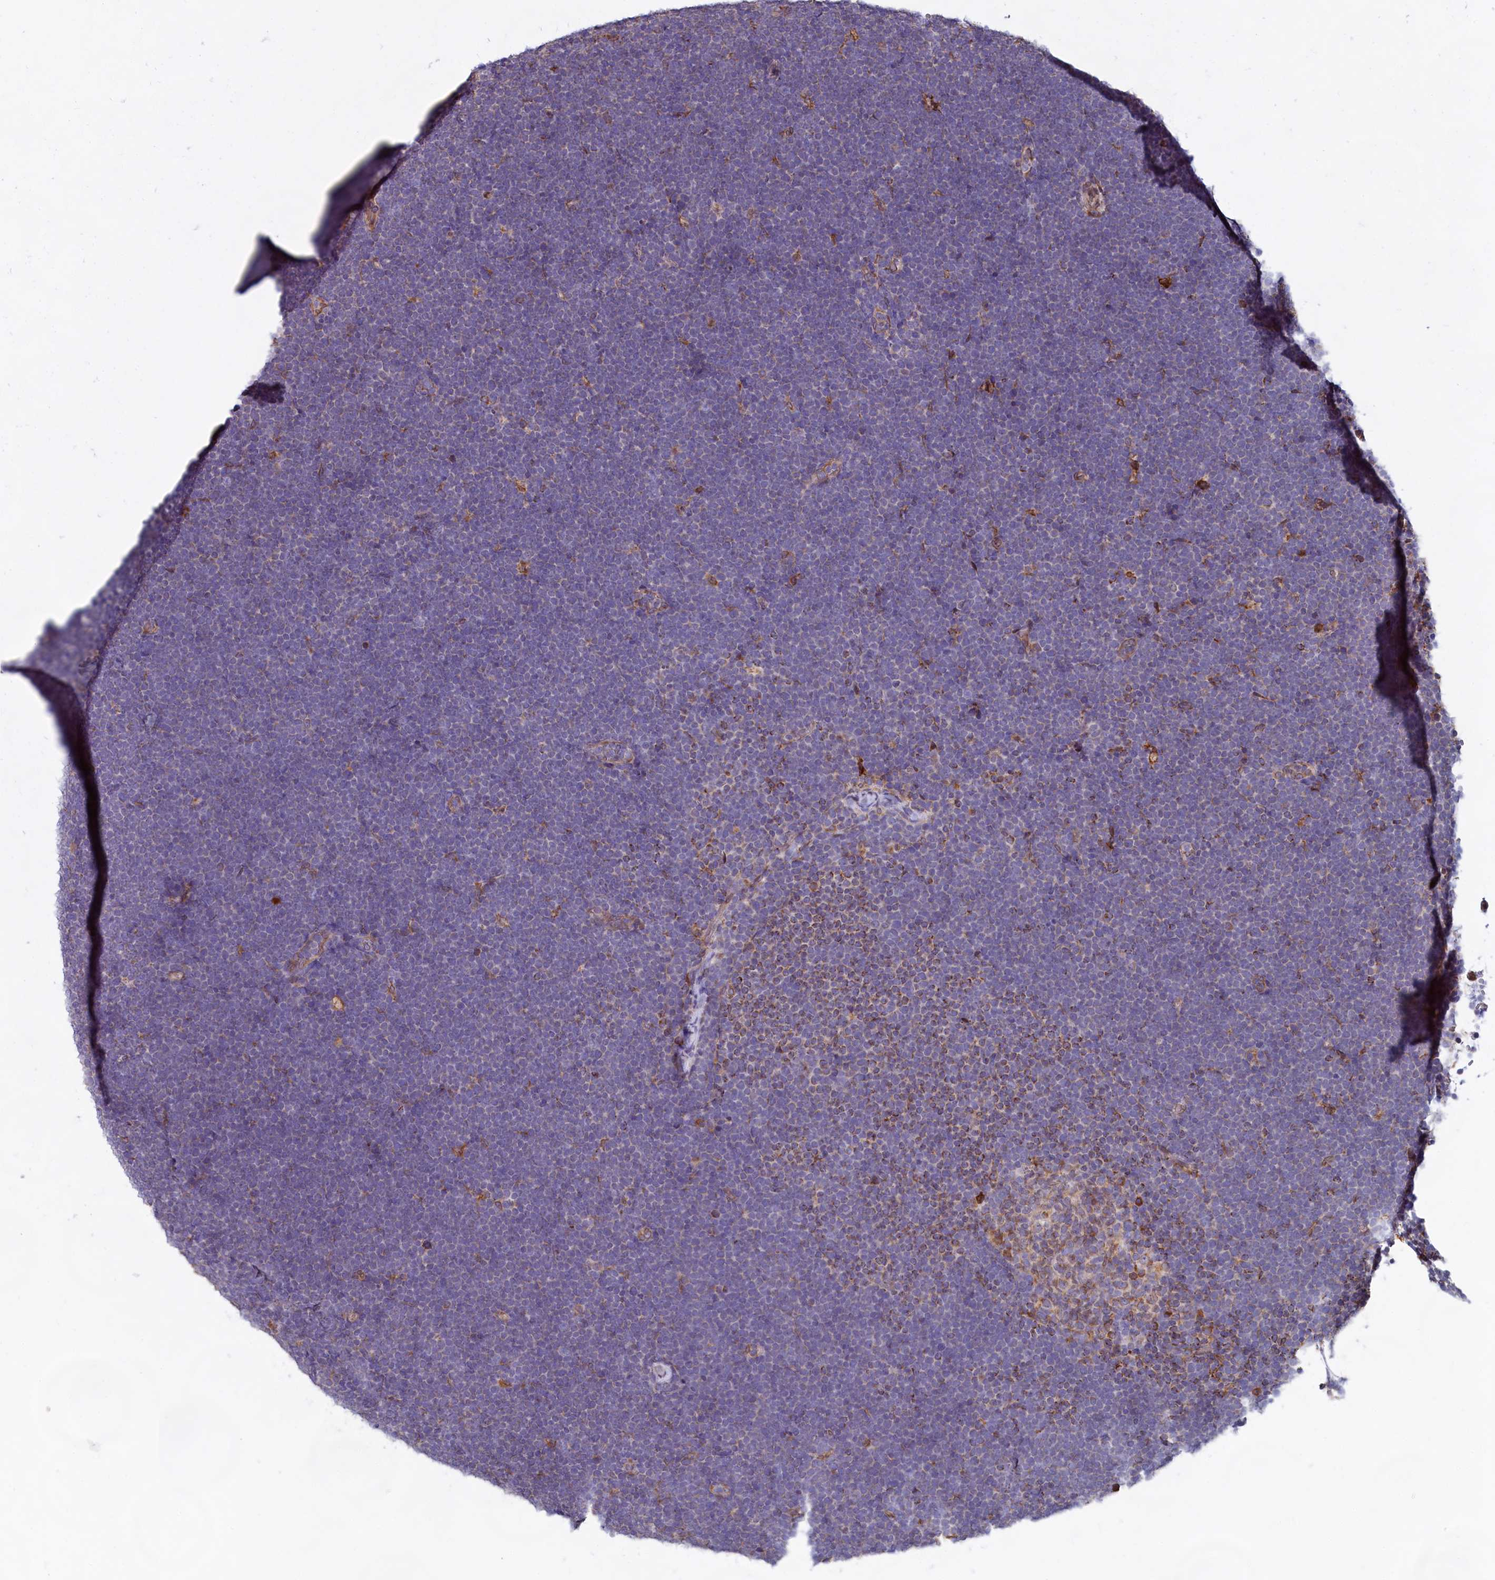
{"staining": {"intensity": "negative", "quantity": "none", "location": "none"}, "tissue": "lymphoma", "cell_type": "Tumor cells", "image_type": "cancer", "snomed": [{"axis": "morphology", "description": "Malignant lymphoma, non-Hodgkin's type, High grade"}, {"axis": "topography", "description": "Lymph node"}], "caption": "This is an immunohistochemistry (IHC) histopathology image of human lymphoma. There is no staining in tumor cells.", "gene": "TBC1D19", "patient": {"sex": "male", "age": 13}}